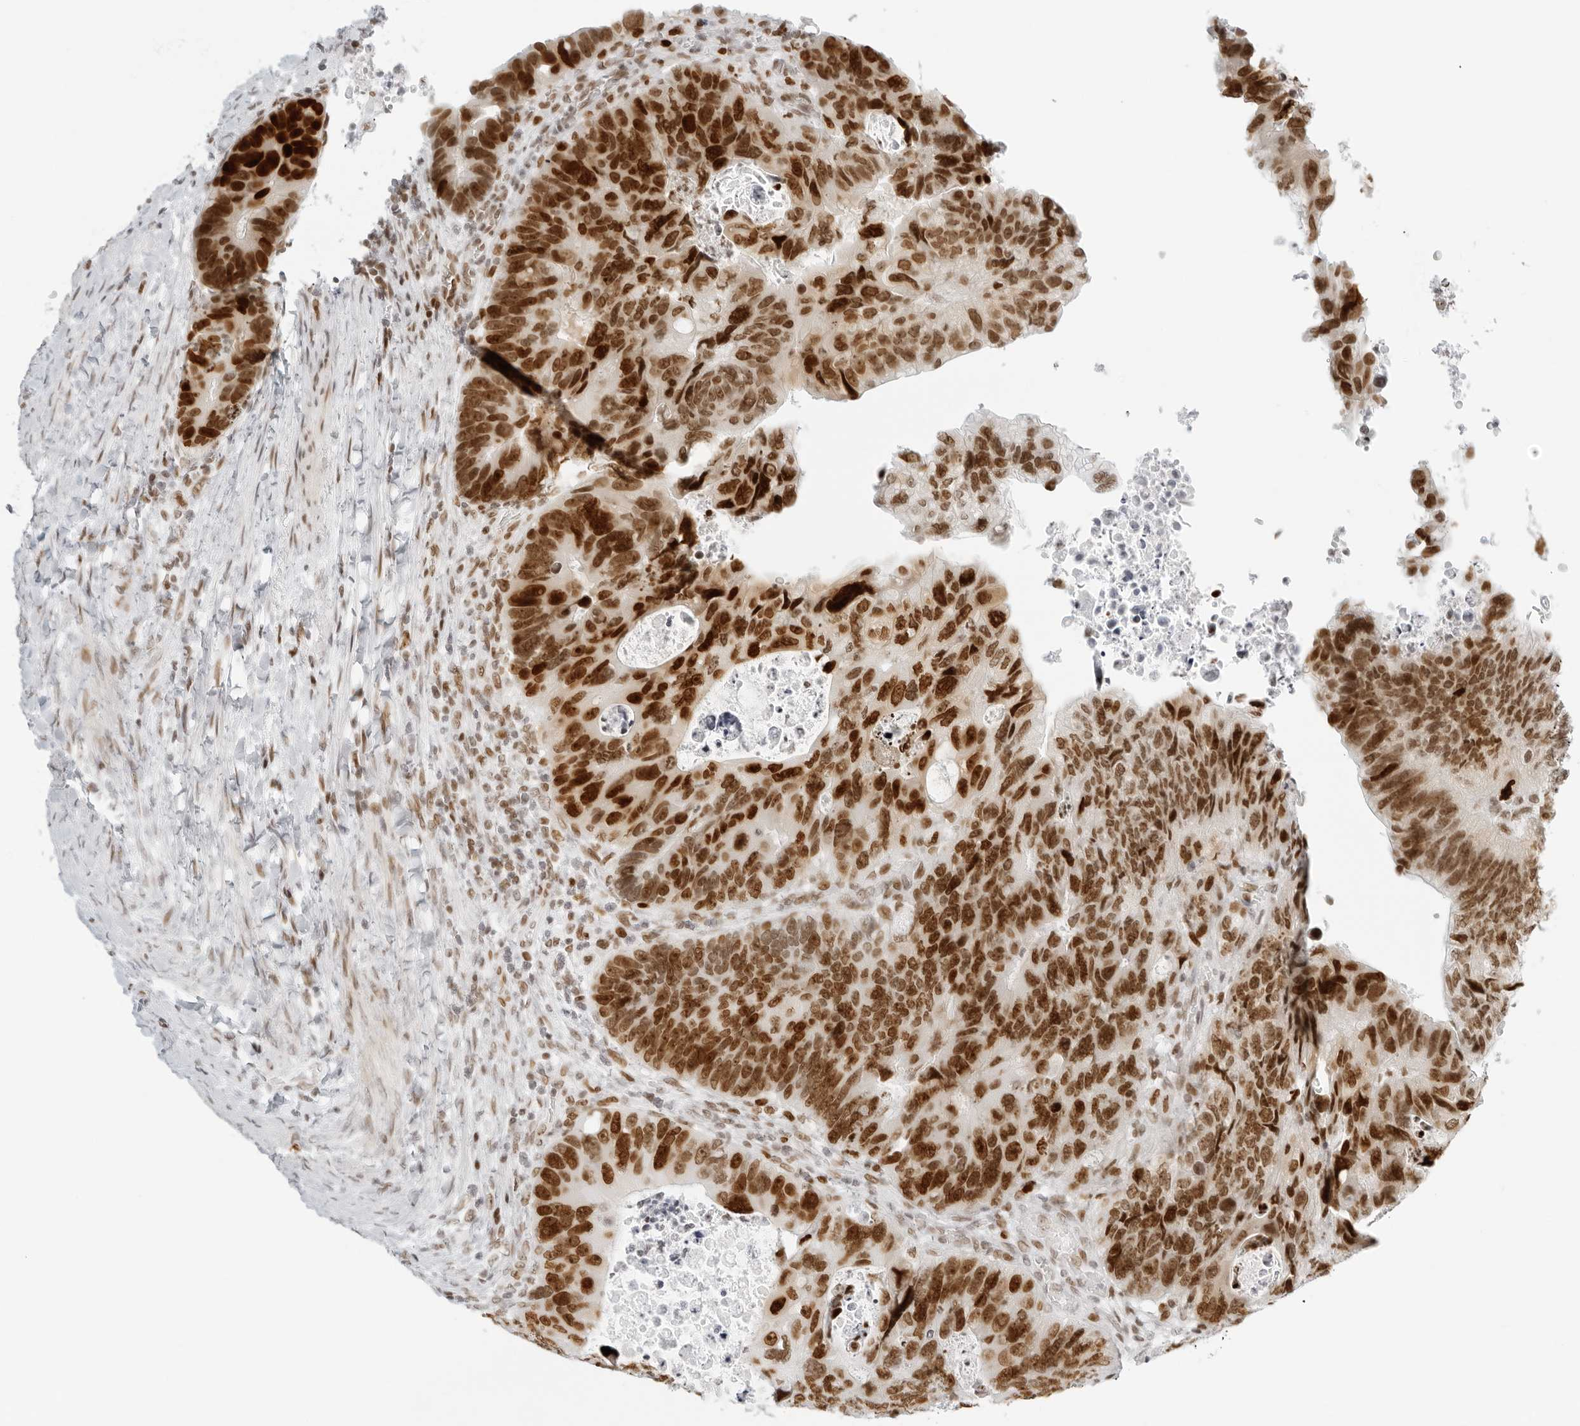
{"staining": {"intensity": "strong", "quantity": ">75%", "location": "nuclear"}, "tissue": "colorectal cancer", "cell_type": "Tumor cells", "image_type": "cancer", "snomed": [{"axis": "morphology", "description": "Adenocarcinoma, NOS"}, {"axis": "topography", "description": "Rectum"}], "caption": "Approximately >75% of tumor cells in colorectal cancer reveal strong nuclear protein positivity as visualized by brown immunohistochemical staining.", "gene": "RCC1", "patient": {"sex": "male", "age": 59}}